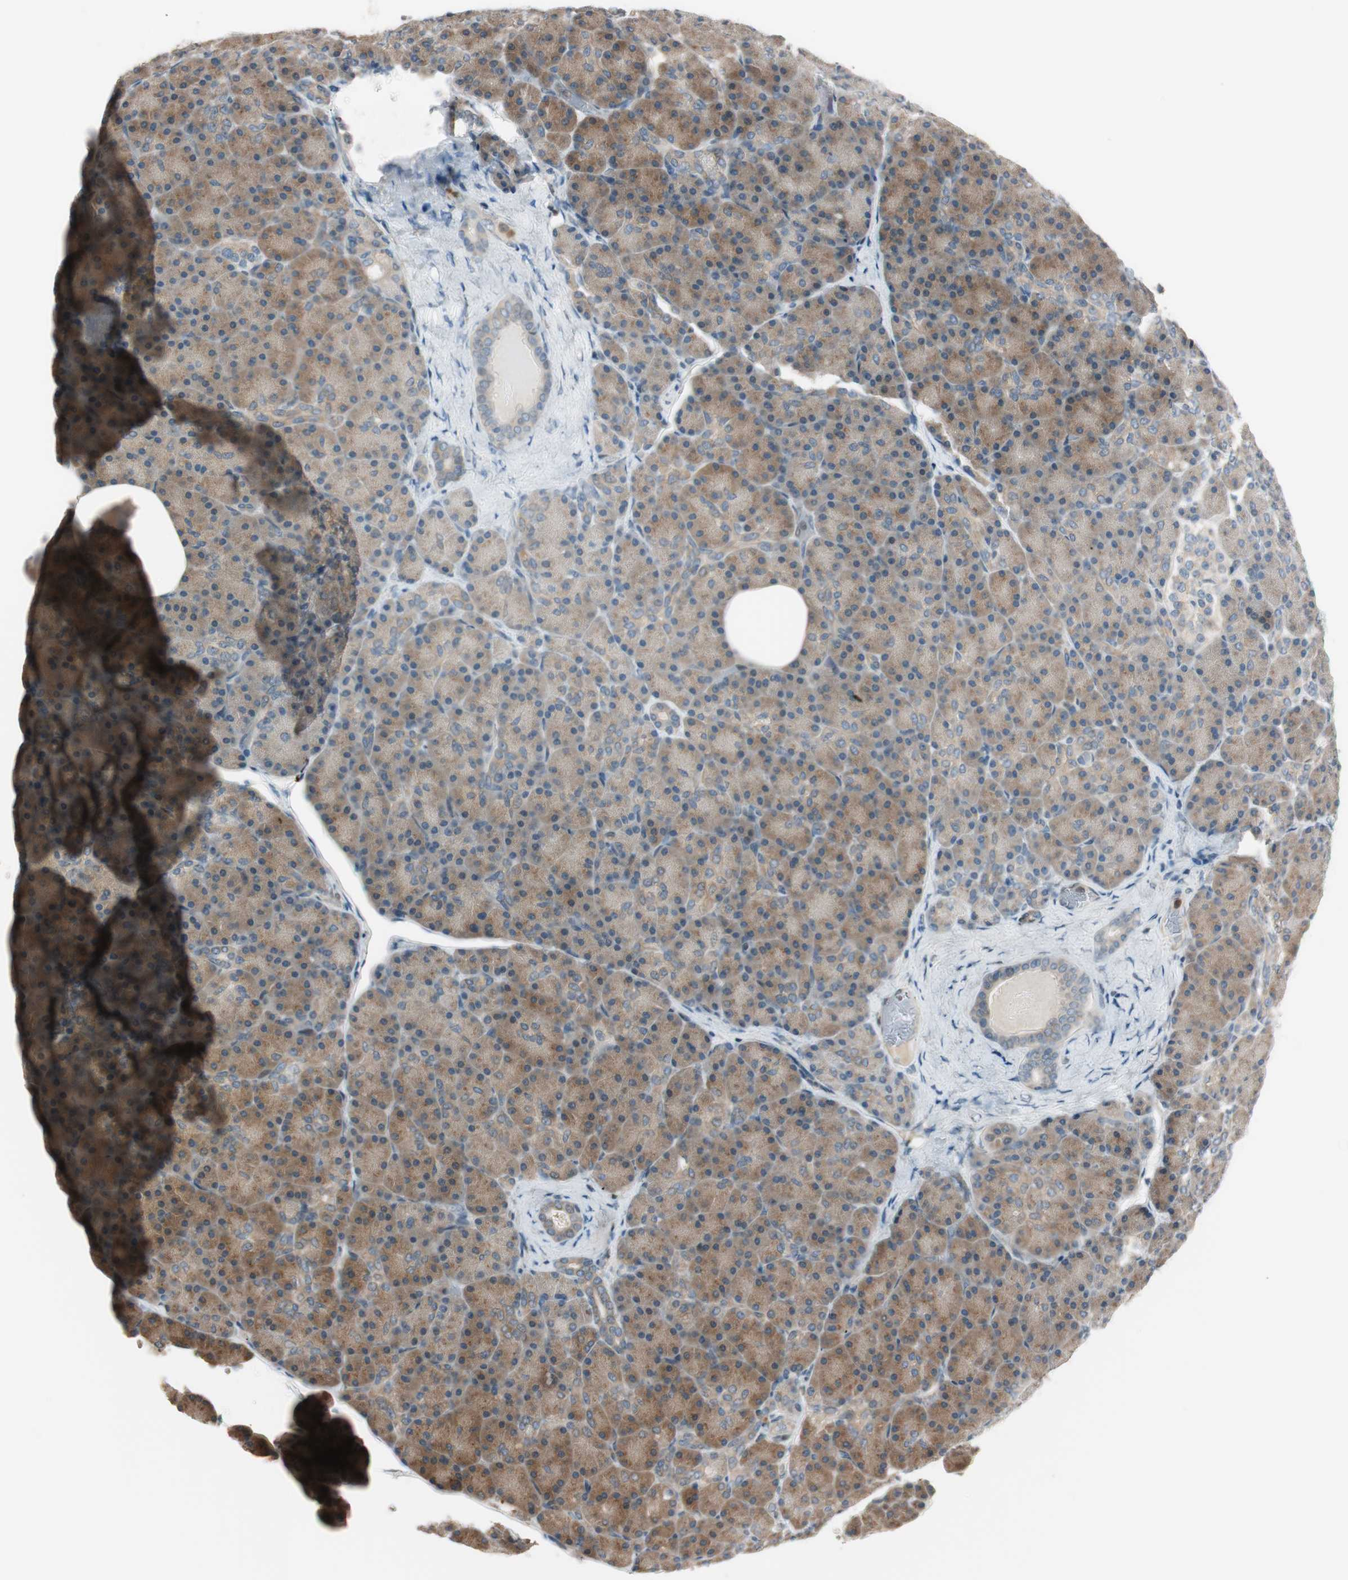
{"staining": {"intensity": "moderate", "quantity": ">75%", "location": "cytoplasmic/membranous"}, "tissue": "pancreas", "cell_type": "Exocrine glandular cells", "image_type": "normal", "snomed": [{"axis": "morphology", "description": "Normal tissue, NOS"}, {"axis": "topography", "description": "Pancreas"}], "caption": "Immunohistochemical staining of benign pancreas exhibits medium levels of moderate cytoplasmic/membranous staining in about >75% of exocrine glandular cells. The protein is shown in brown color, while the nuclei are stained blue.", "gene": "CGRRF1", "patient": {"sex": "female", "age": 43}}